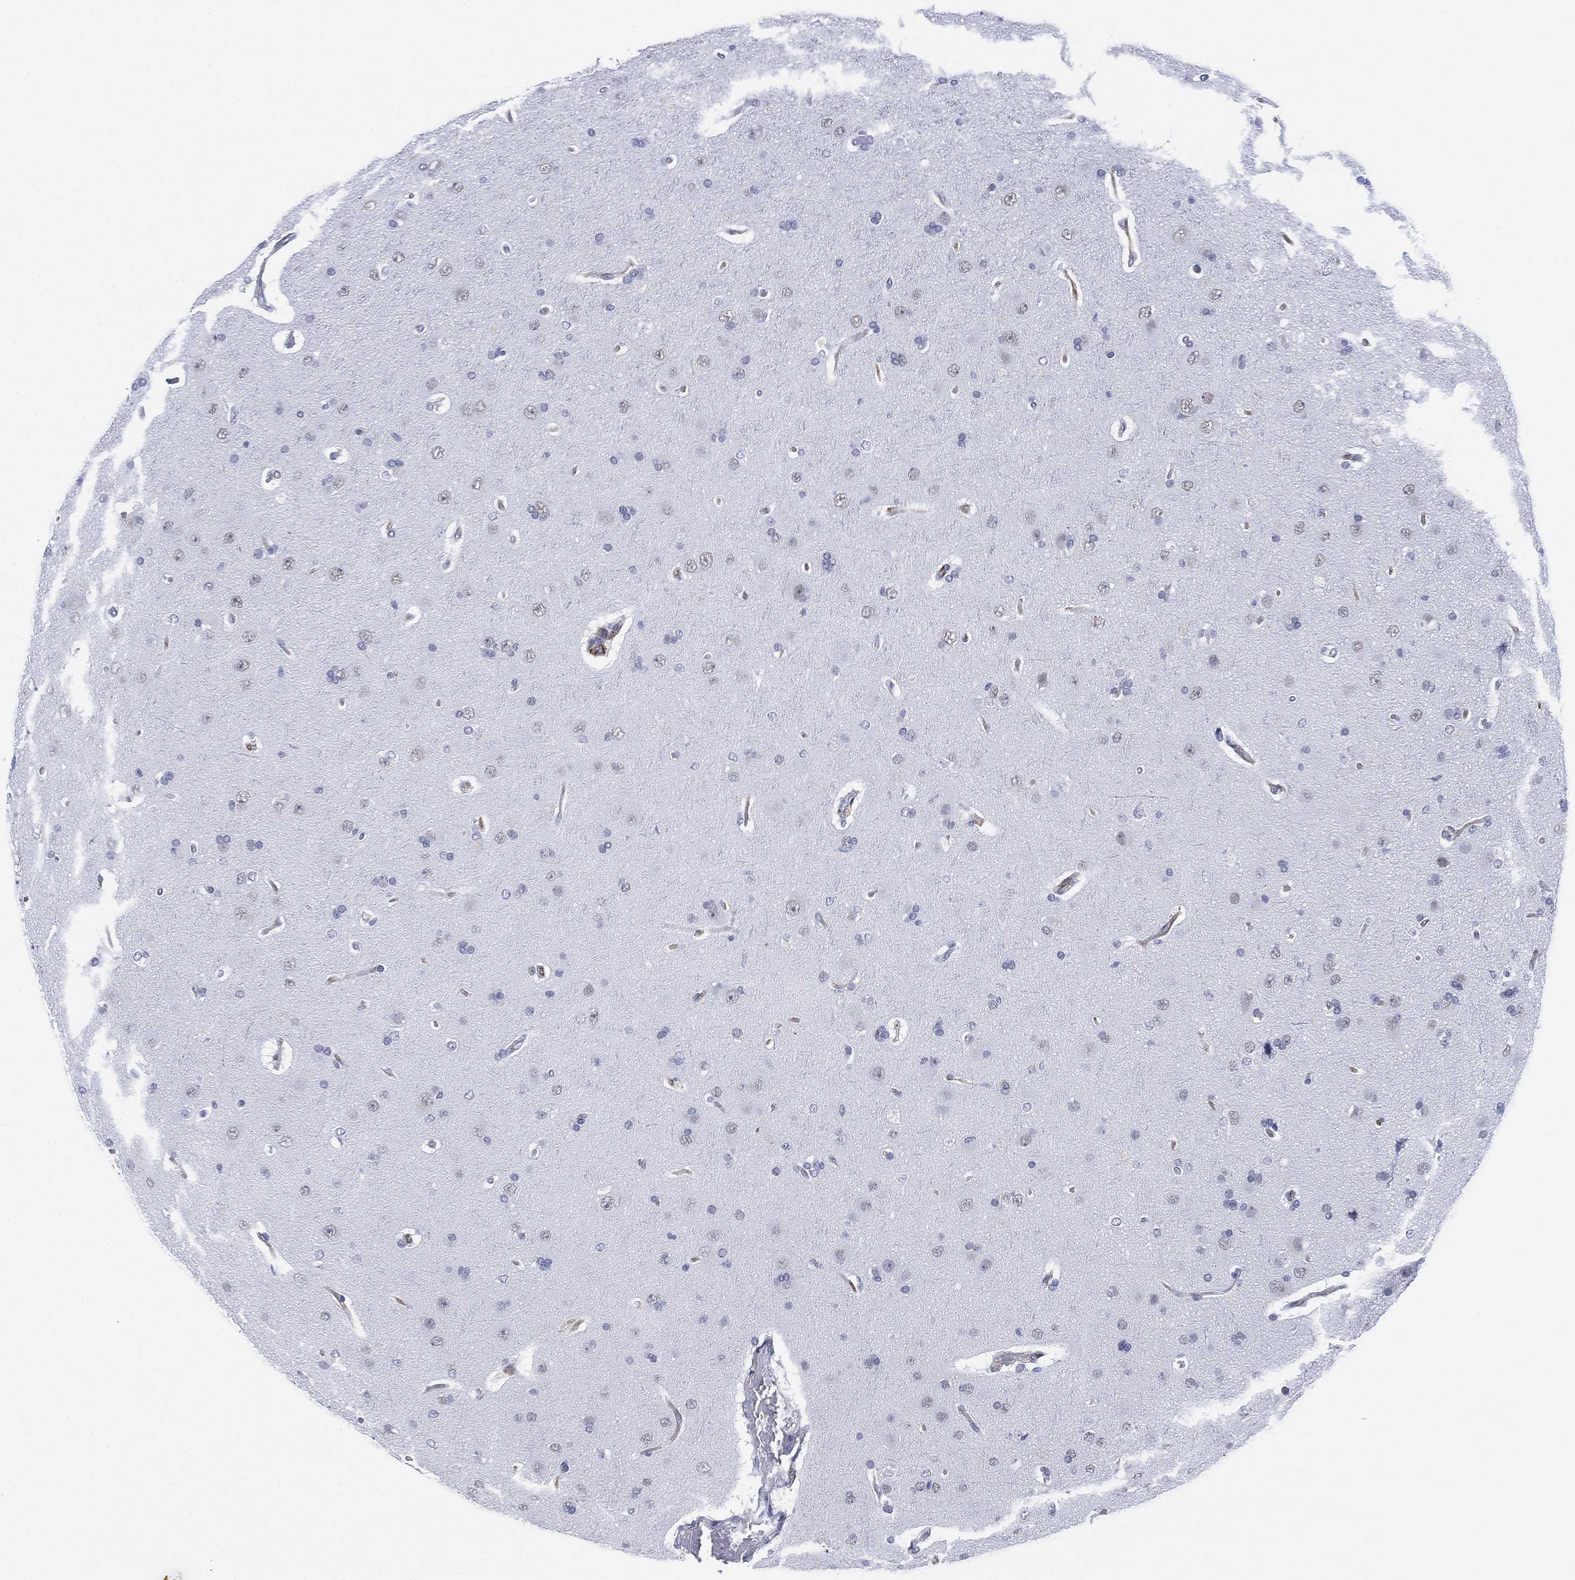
{"staining": {"intensity": "negative", "quantity": "none", "location": "none"}, "tissue": "glioma", "cell_type": "Tumor cells", "image_type": "cancer", "snomed": [{"axis": "morphology", "description": "Glioma, malignant, NOS"}, {"axis": "topography", "description": "Cerebral cortex"}], "caption": "Photomicrograph shows no significant protein expression in tumor cells of malignant glioma.", "gene": "PSKH2", "patient": {"sex": "male", "age": 58}}